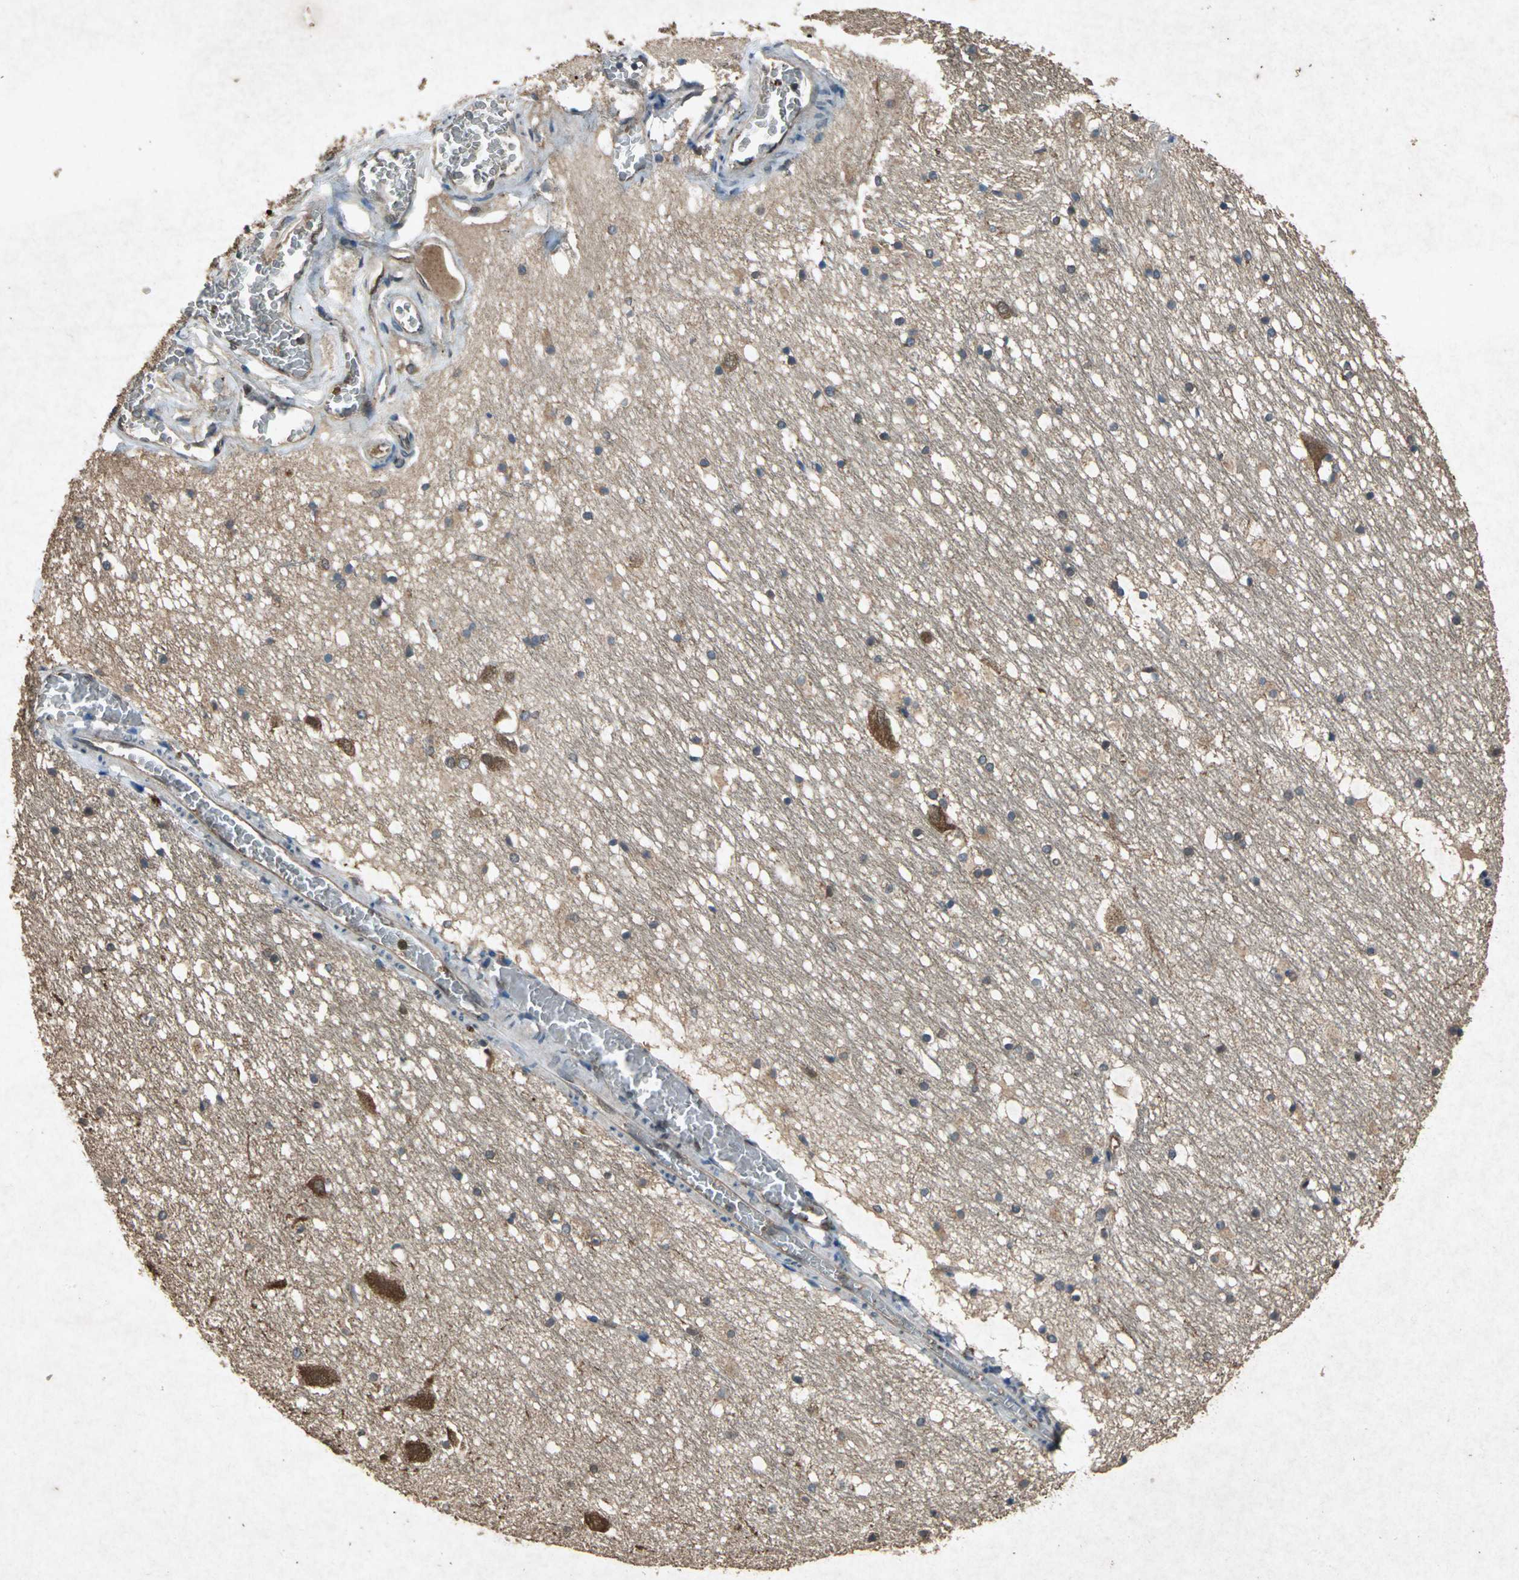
{"staining": {"intensity": "moderate", "quantity": "25%-75%", "location": "cytoplasmic/membranous"}, "tissue": "hippocampus", "cell_type": "Glial cells", "image_type": "normal", "snomed": [{"axis": "morphology", "description": "Normal tissue, NOS"}, {"axis": "topography", "description": "Hippocampus"}], "caption": "Immunohistochemical staining of benign human hippocampus displays moderate cytoplasmic/membranous protein expression in about 25%-75% of glial cells.", "gene": "HSP90AB1", "patient": {"sex": "male", "age": 45}}